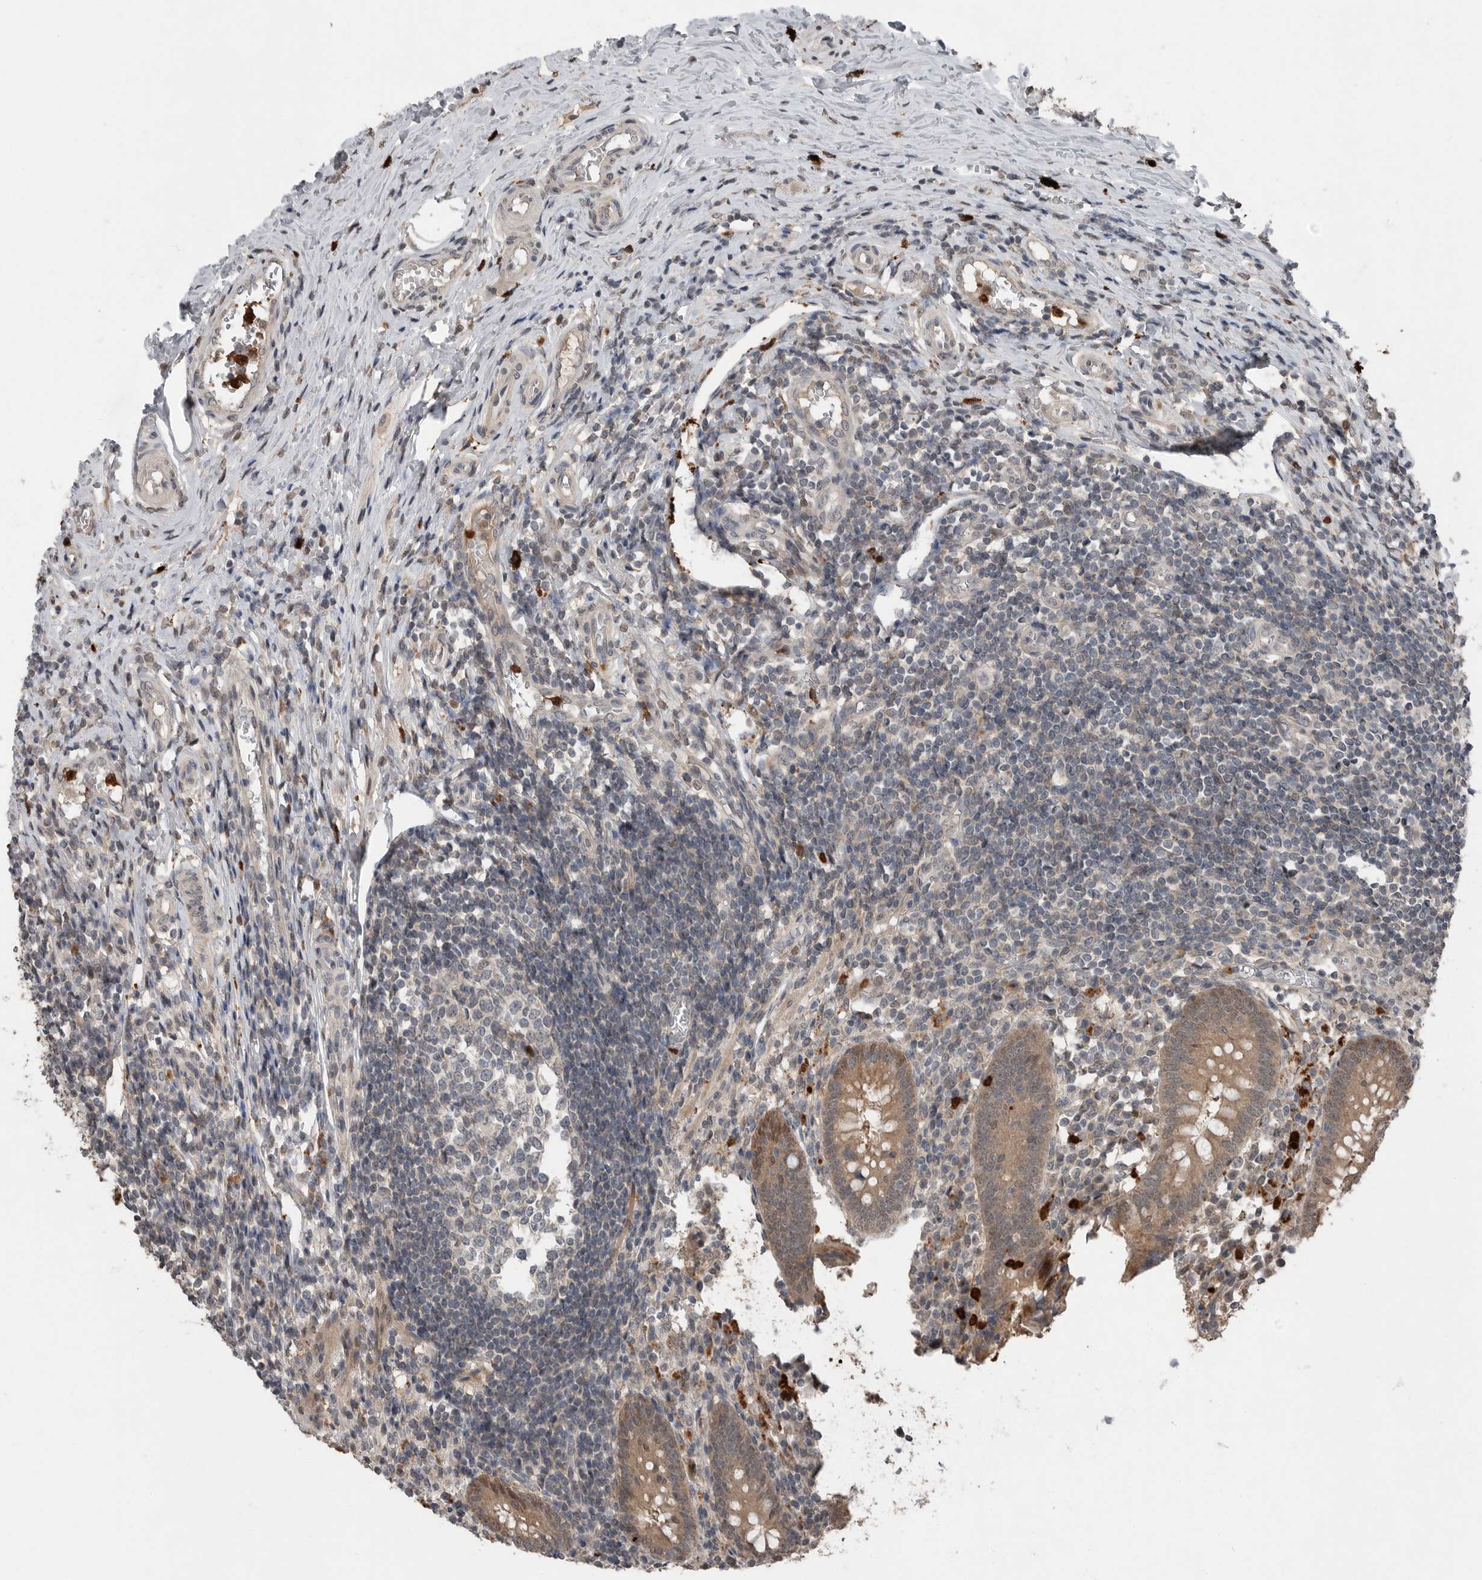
{"staining": {"intensity": "moderate", "quantity": ">75%", "location": "cytoplasmic/membranous"}, "tissue": "appendix", "cell_type": "Glandular cells", "image_type": "normal", "snomed": [{"axis": "morphology", "description": "Normal tissue, NOS"}, {"axis": "topography", "description": "Appendix"}], "caption": "Protein staining of unremarkable appendix shows moderate cytoplasmic/membranous expression in approximately >75% of glandular cells.", "gene": "SCP2", "patient": {"sex": "female", "age": 17}}